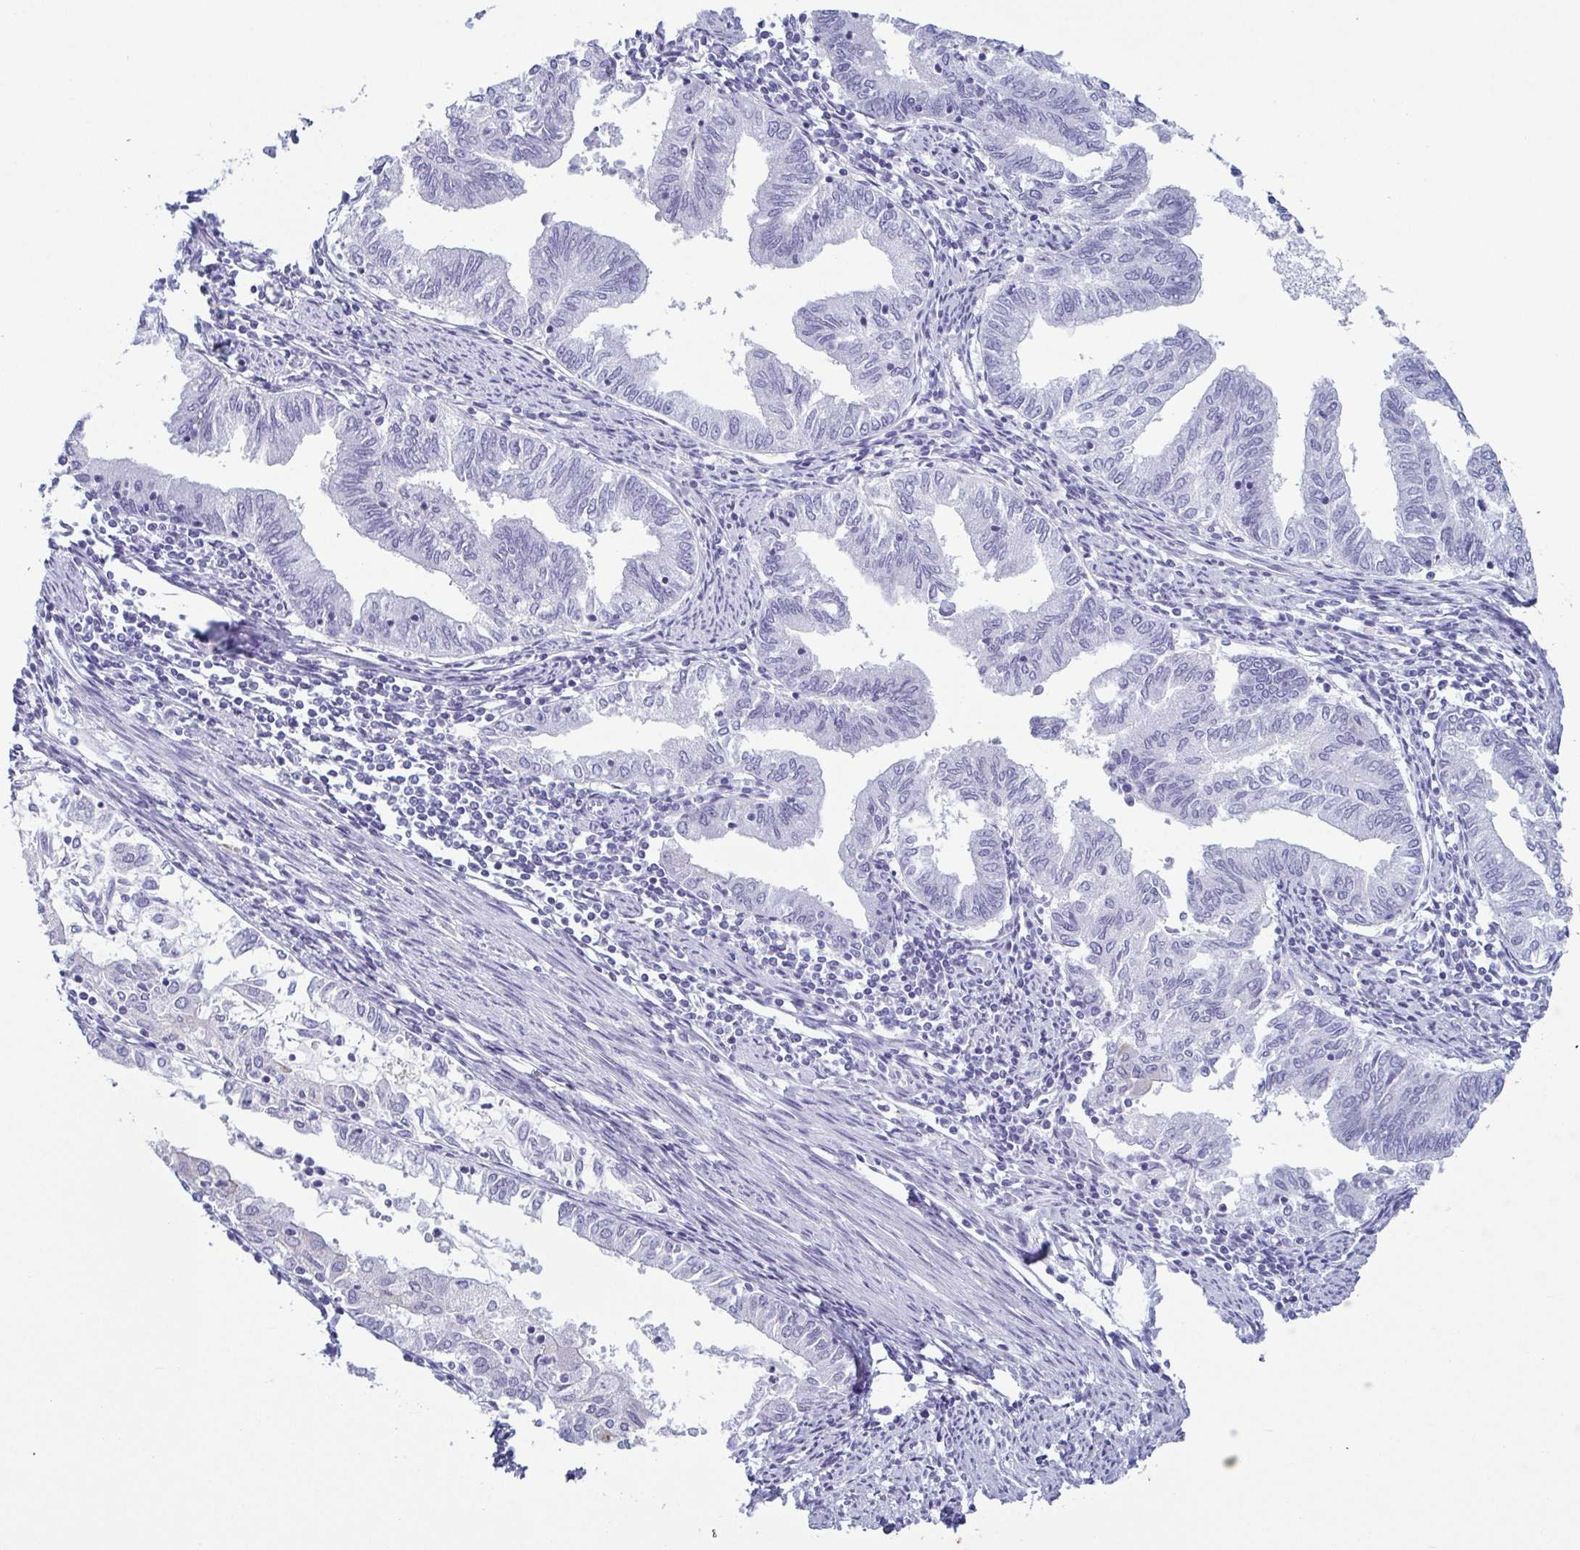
{"staining": {"intensity": "negative", "quantity": "none", "location": "none"}, "tissue": "endometrial cancer", "cell_type": "Tumor cells", "image_type": "cancer", "snomed": [{"axis": "morphology", "description": "Adenocarcinoma, NOS"}, {"axis": "topography", "description": "Endometrium"}], "caption": "This is an immunohistochemistry (IHC) micrograph of human endometrial cancer (adenocarcinoma). There is no staining in tumor cells.", "gene": "KRT10", "patient": {"sex": "female", "age": 79}}